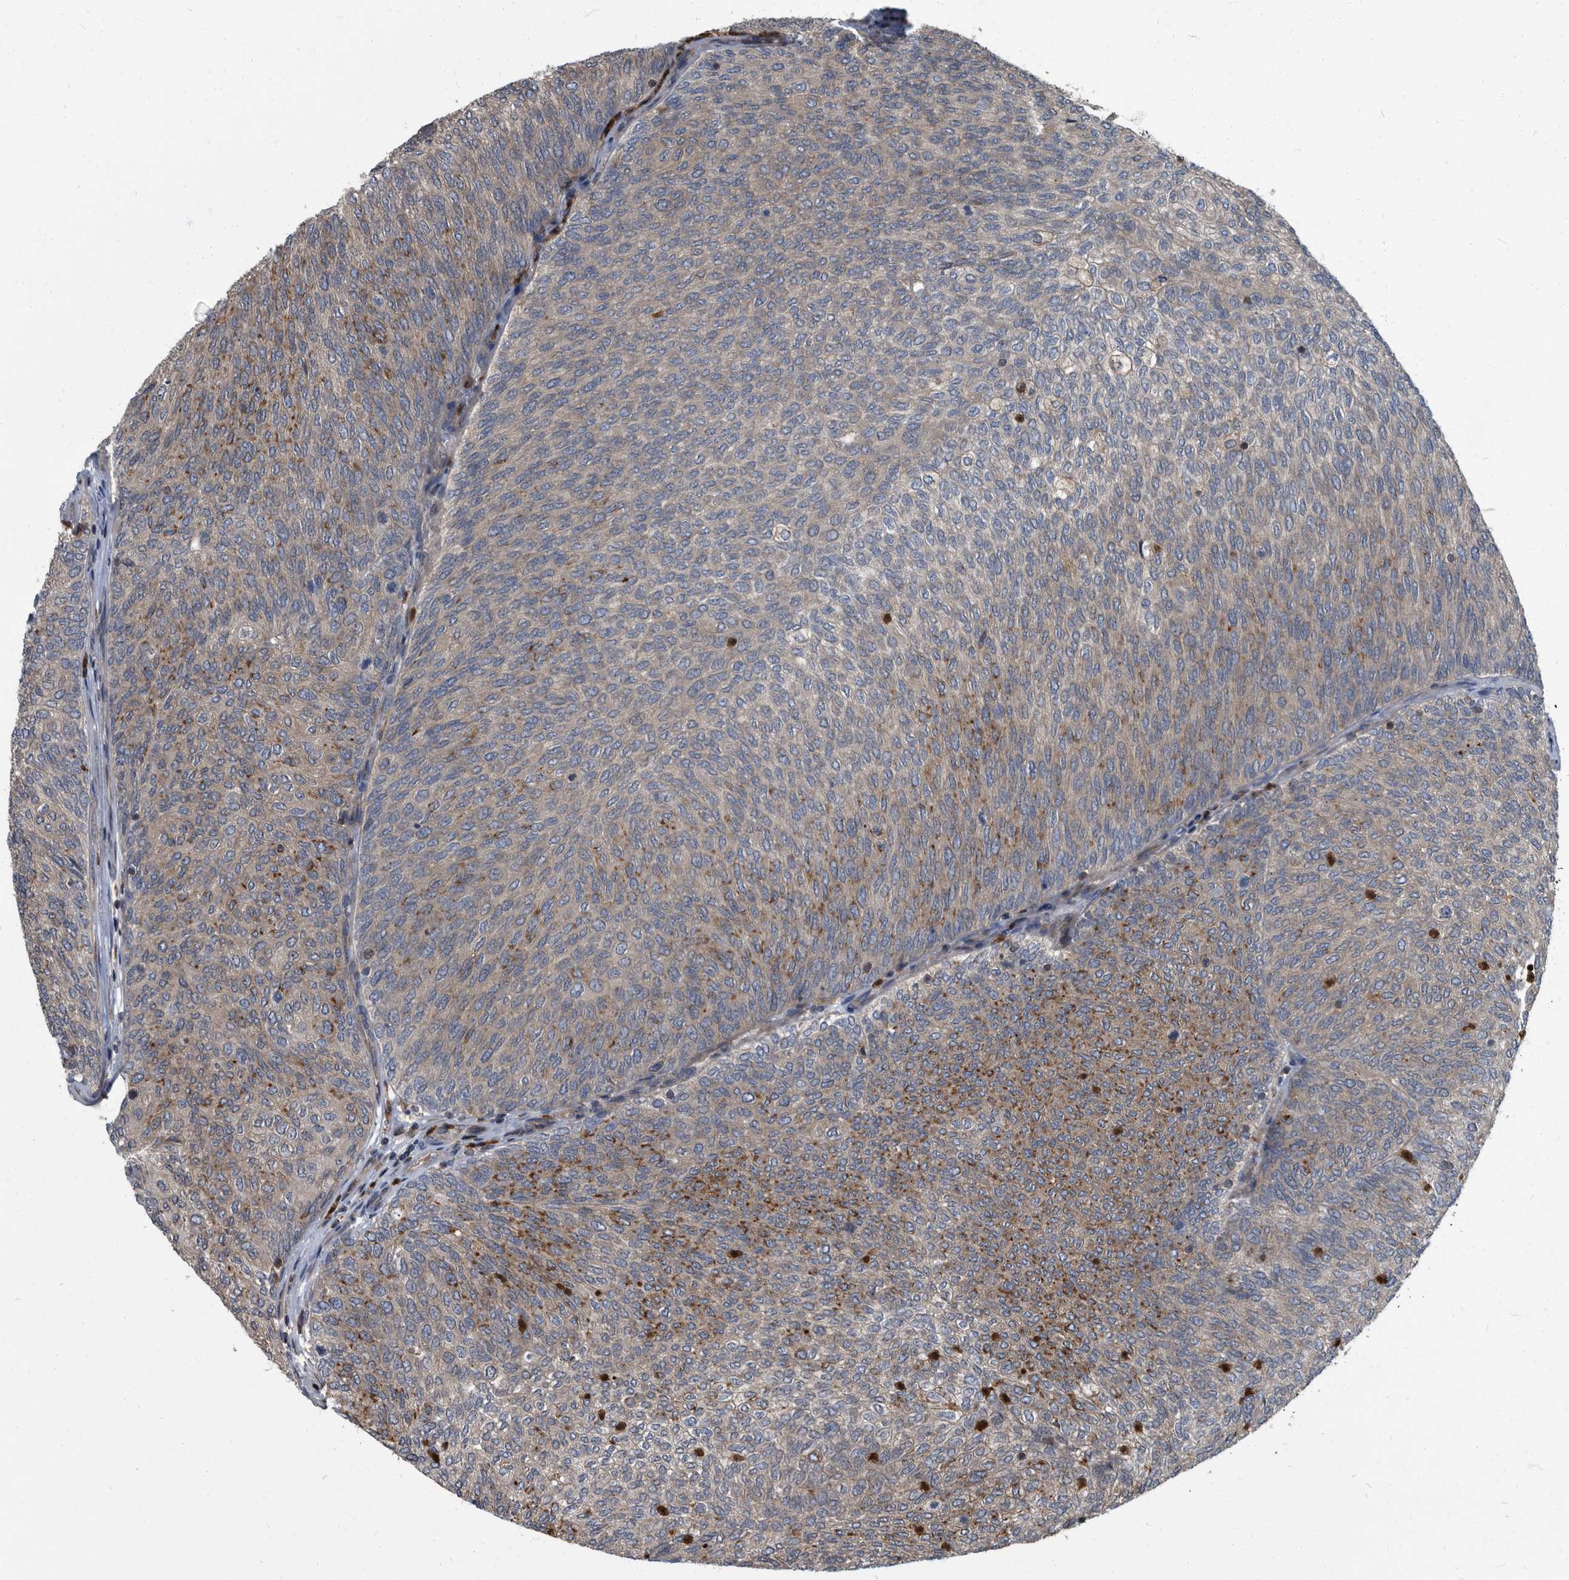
{"staining": {"intensity": "moderate", "quantity": "25%-75%", "location": "cytoplasmic/membranous"}, "tissue": "urothelial cancer", "cell_type": "Tumor cells", "image_type": "cancer", "snomed": [{"axis": "morphology", "description": "Urothelial carcinoma, Low grade"}, {"axis": "topography", "description": "Urinary bladder"}], "caption": "Brown immunohistochemical staining in human urothelial carcinoma (low-grade) demonstrates moderate cytoplasmic/membranous positivity in approximately 25%-75% of tumor cells.", "gene": "CDV3", "patient": {"sex": "female", "age": 79}}